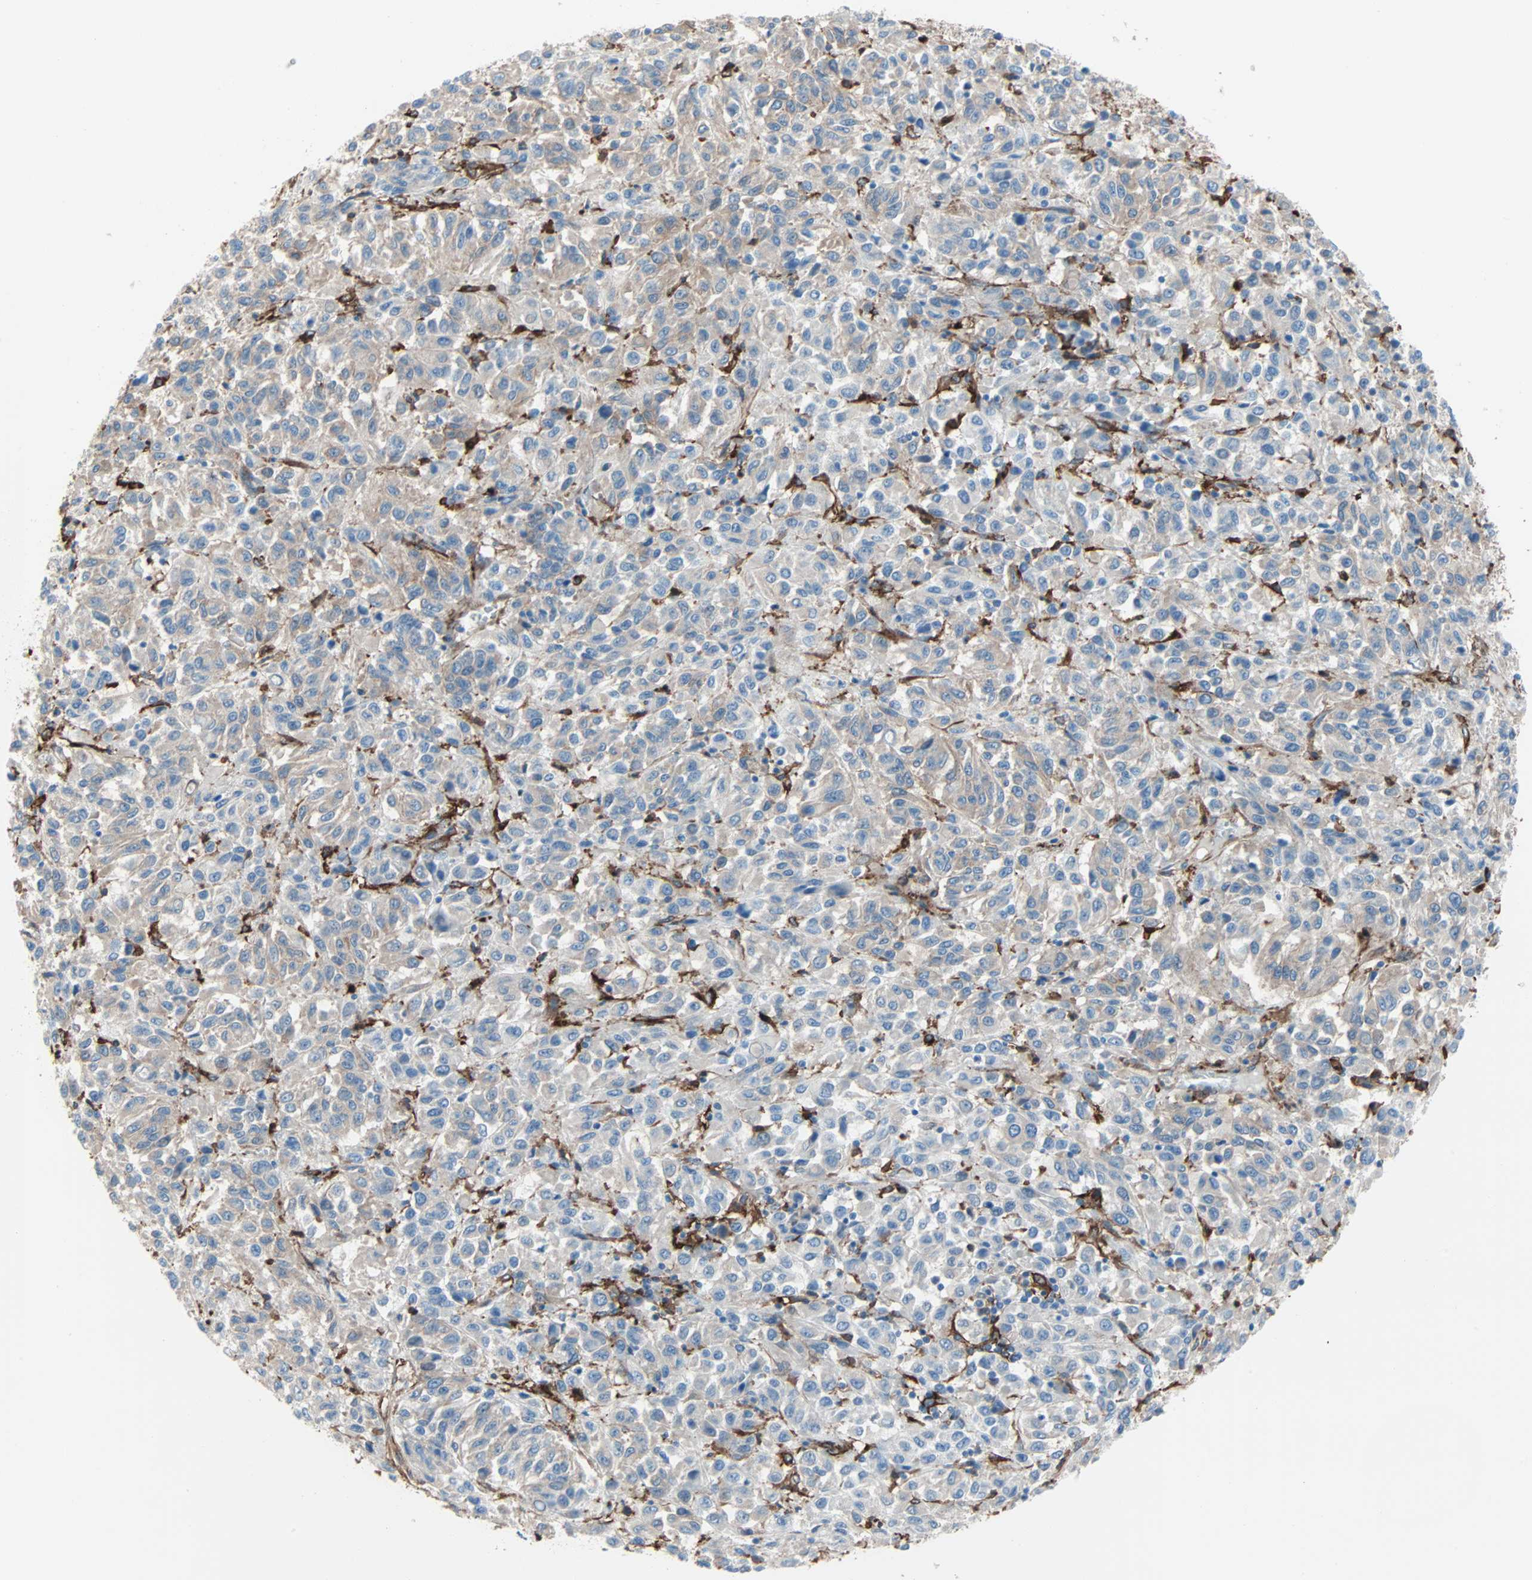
{"staining": {"intensity": "weak", "quantity": "25%-75%", "location": "cytoplasmic/membranous"}, "tissue": "melanoma", "cell_type": "Tumor cells", "image_type": "cancer", "snomed": [{"axis": "morphology", "description": "Malignant melanoma, Metastatic site"}, {"axis": "topography", "description": "Lung"}], "caption": "Immunohistochemical staining of human malignant melanoma (metastatic site) exhibits weak cytoplasmic/membranous protein positivity in about 25%-75% of tumor cells.", "gene": "EPB41L2", "patient": {"sex": "male", "age": 64}}